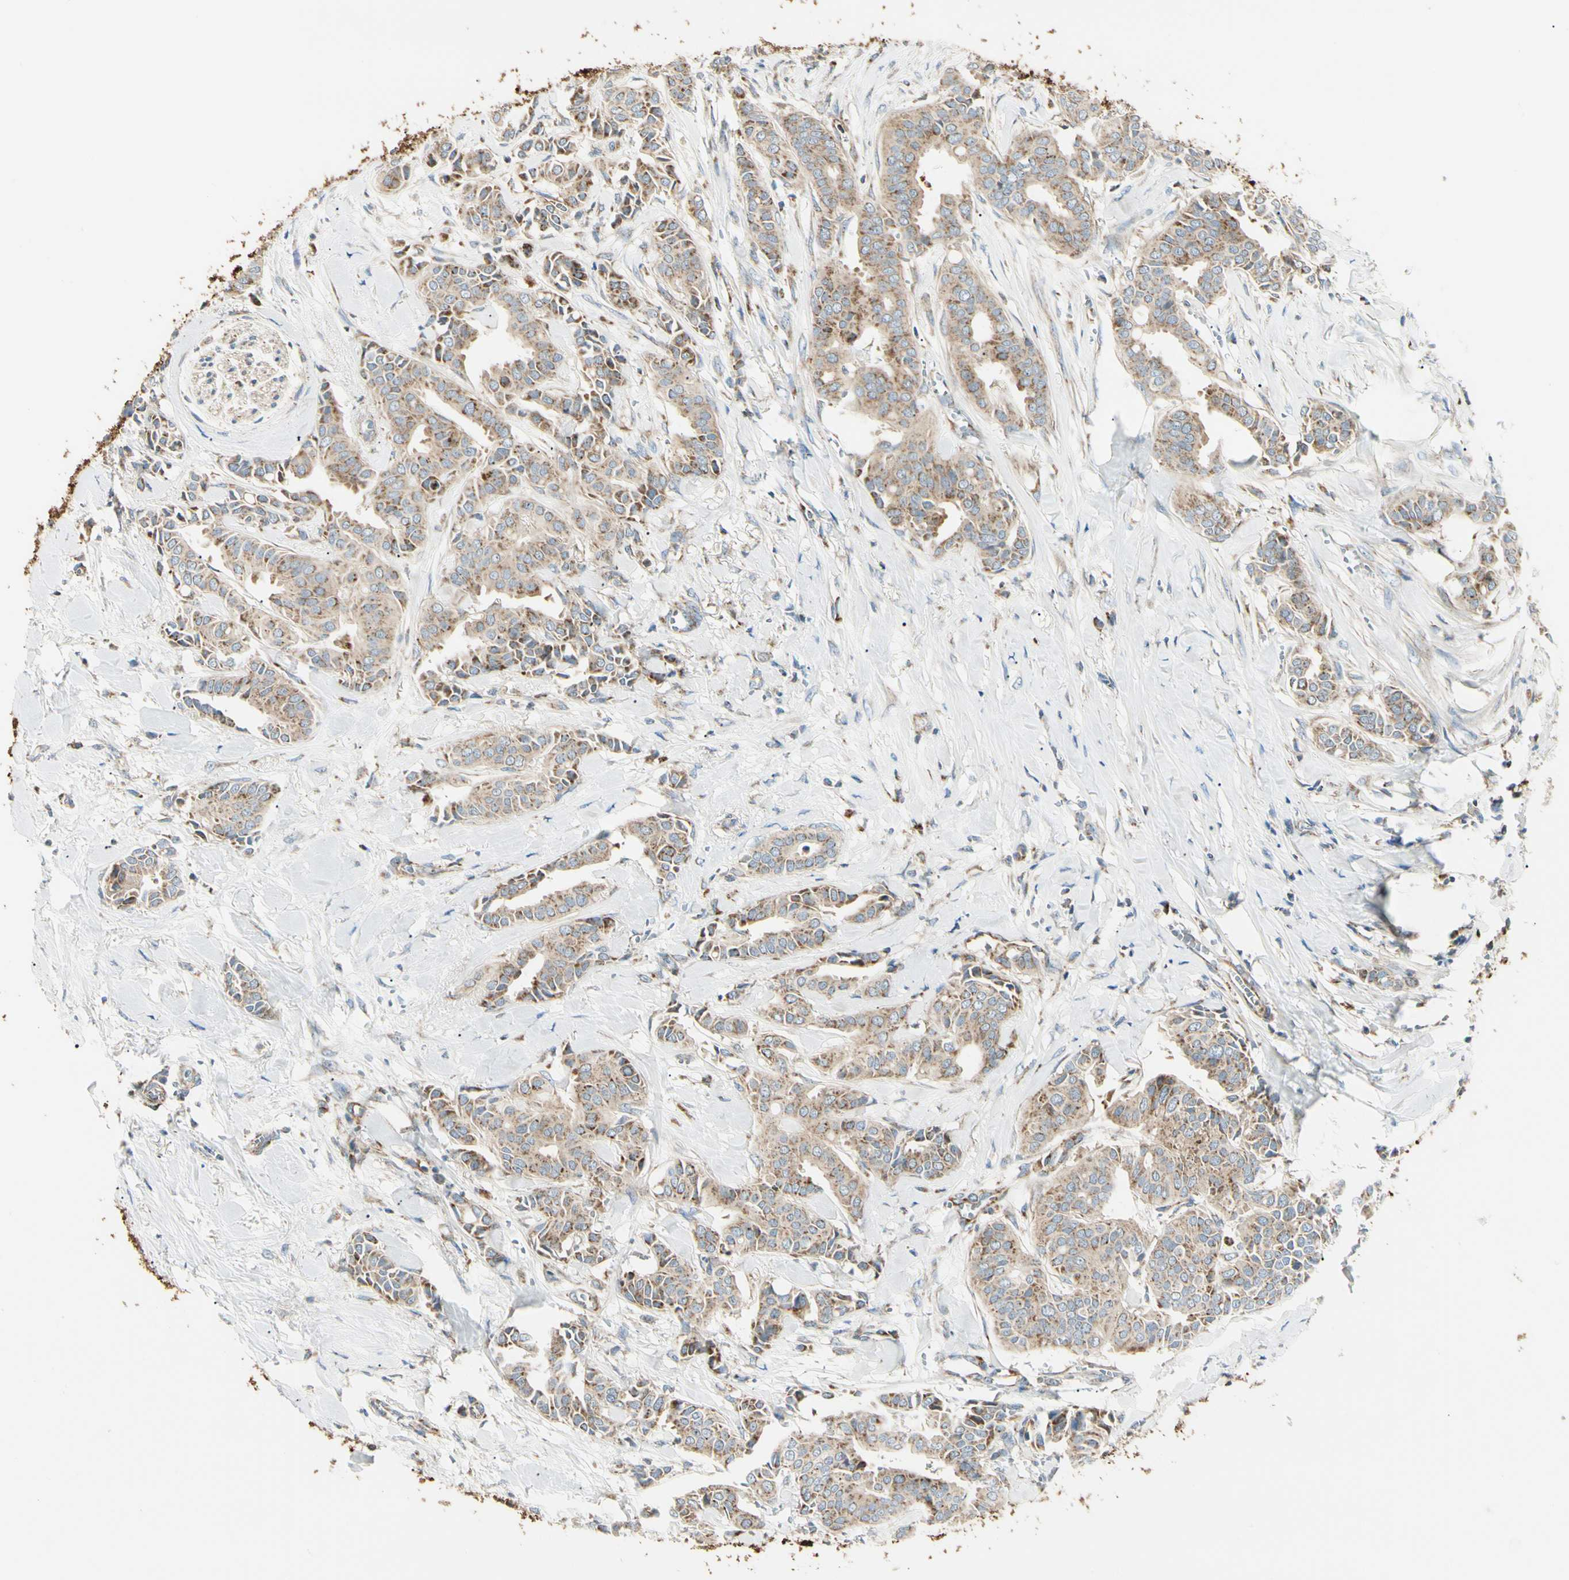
{"staining": {"intensity": "weak", "quantity": ">75%", "location": "cytoplasmic/membranous"}, "tissue": "head and neck cancer", "cell_type": "Tumor cells", "image_type": "cancer", "snomed": [{"axis": "morphology", "description": "Adenocarcinoma, NOS"}, {"axis": "topography", "description": "Salivary gland"}, {"axis": "topography", "description": "Head-Neck"}], "caption": "This is an image of immunohistochemistry (IHC) staining of head and neck cancer (adenocarcinoma), which shows weak staining in the cytoplasmic/membranous of tumor cells.", "gene": "TBC1D10A", "patient": {"sex": "female", "age": 59}}